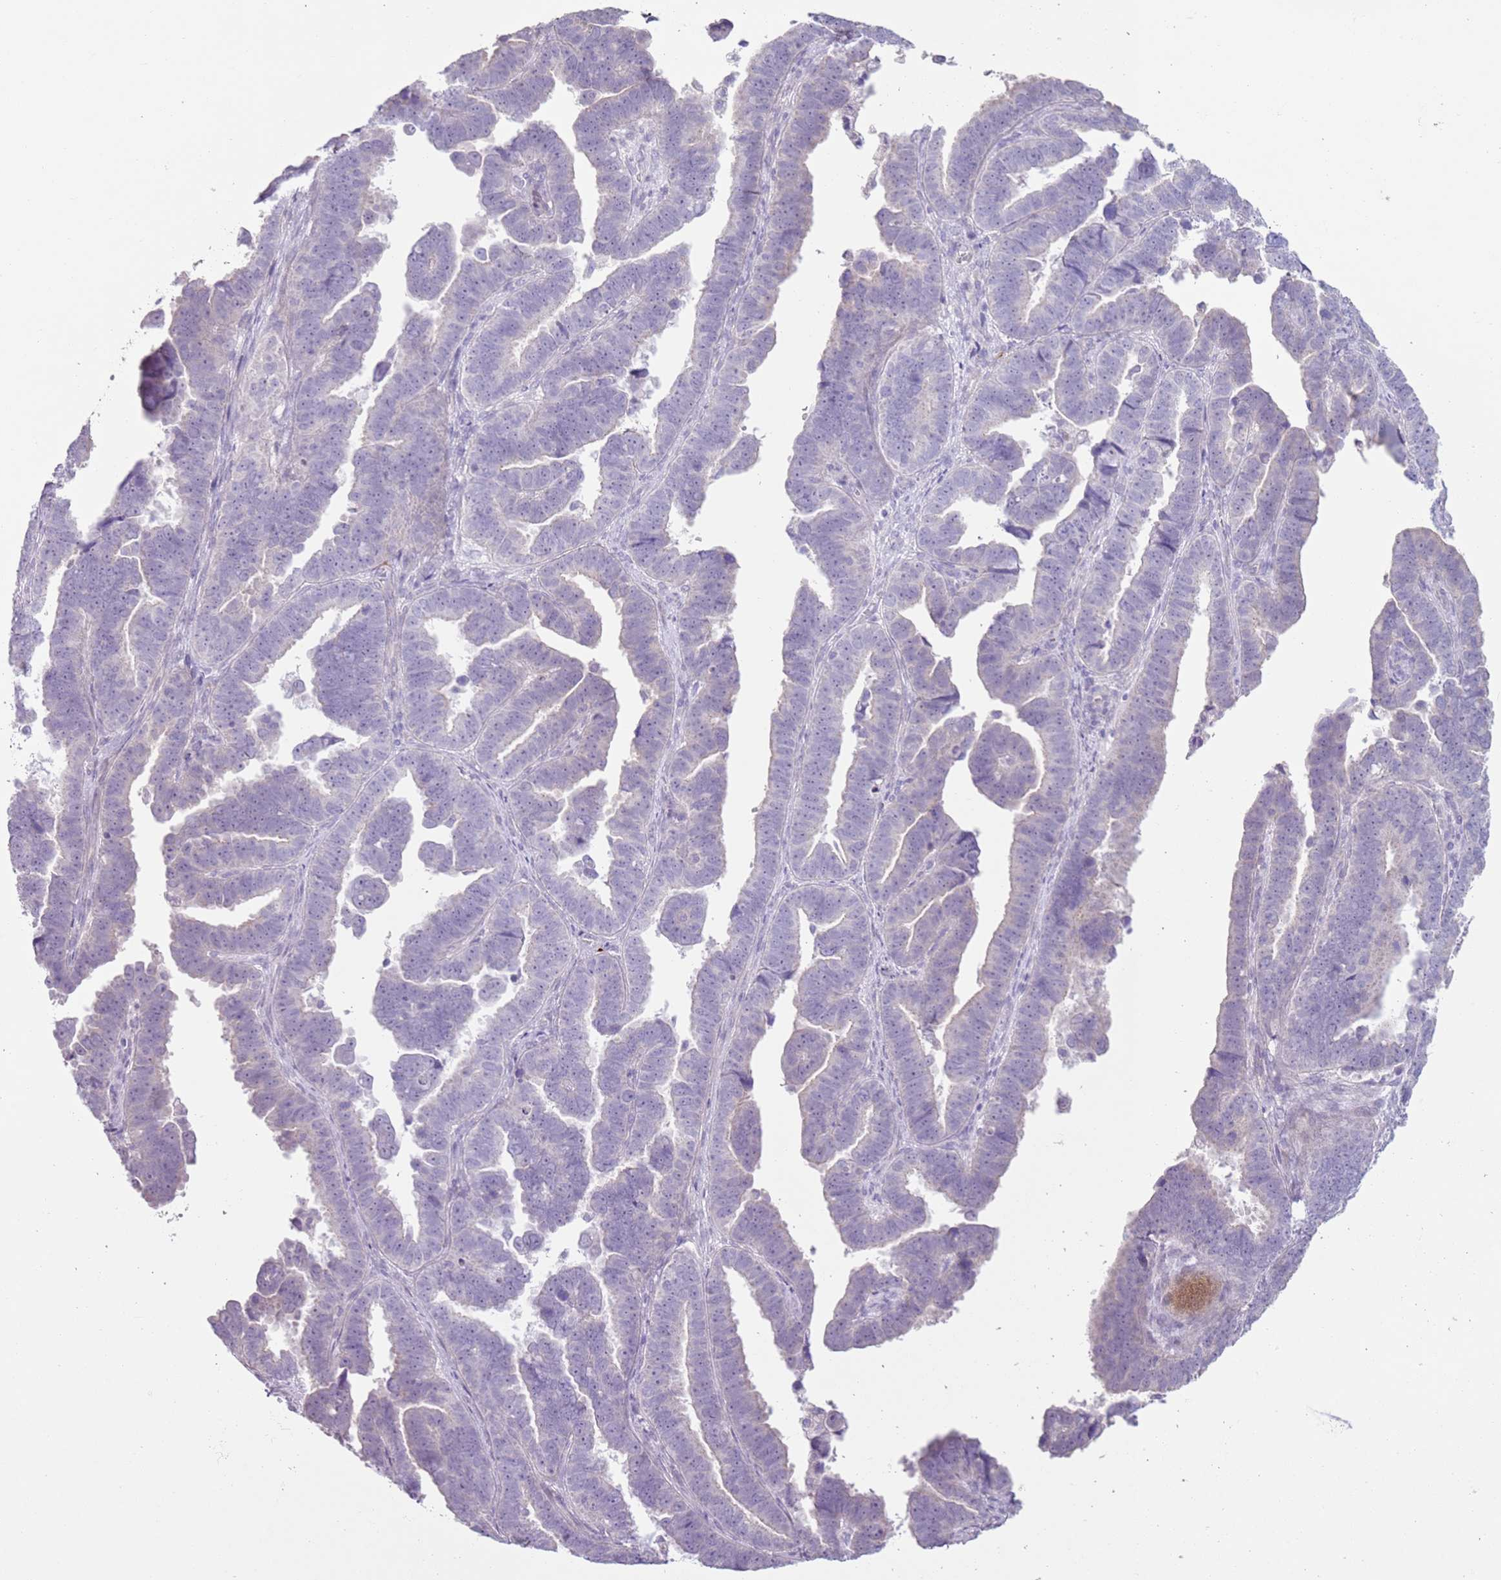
{"staining": {"intensity": "negative", "quantity": "none", "location": "none"}, "tissue": "endometrial cancer", "cell_type": "Tumor cells", "image_type": "cancer", "snomed": [{"axis": "morphology", "description": "Adenocarcinoma, NOS"}, {"axis": "topography", "description": "Endometrium"}], "caption": "Immunohistochemistry micrograph of endometrial cancer stained for a protein (brown), which reveals no positivity in tumor cells. (DAB IHC visualized using brightfield microscopy, high magnification).", "gene": "ZNF239", "patient": {"sex": "female", "age": 75}}